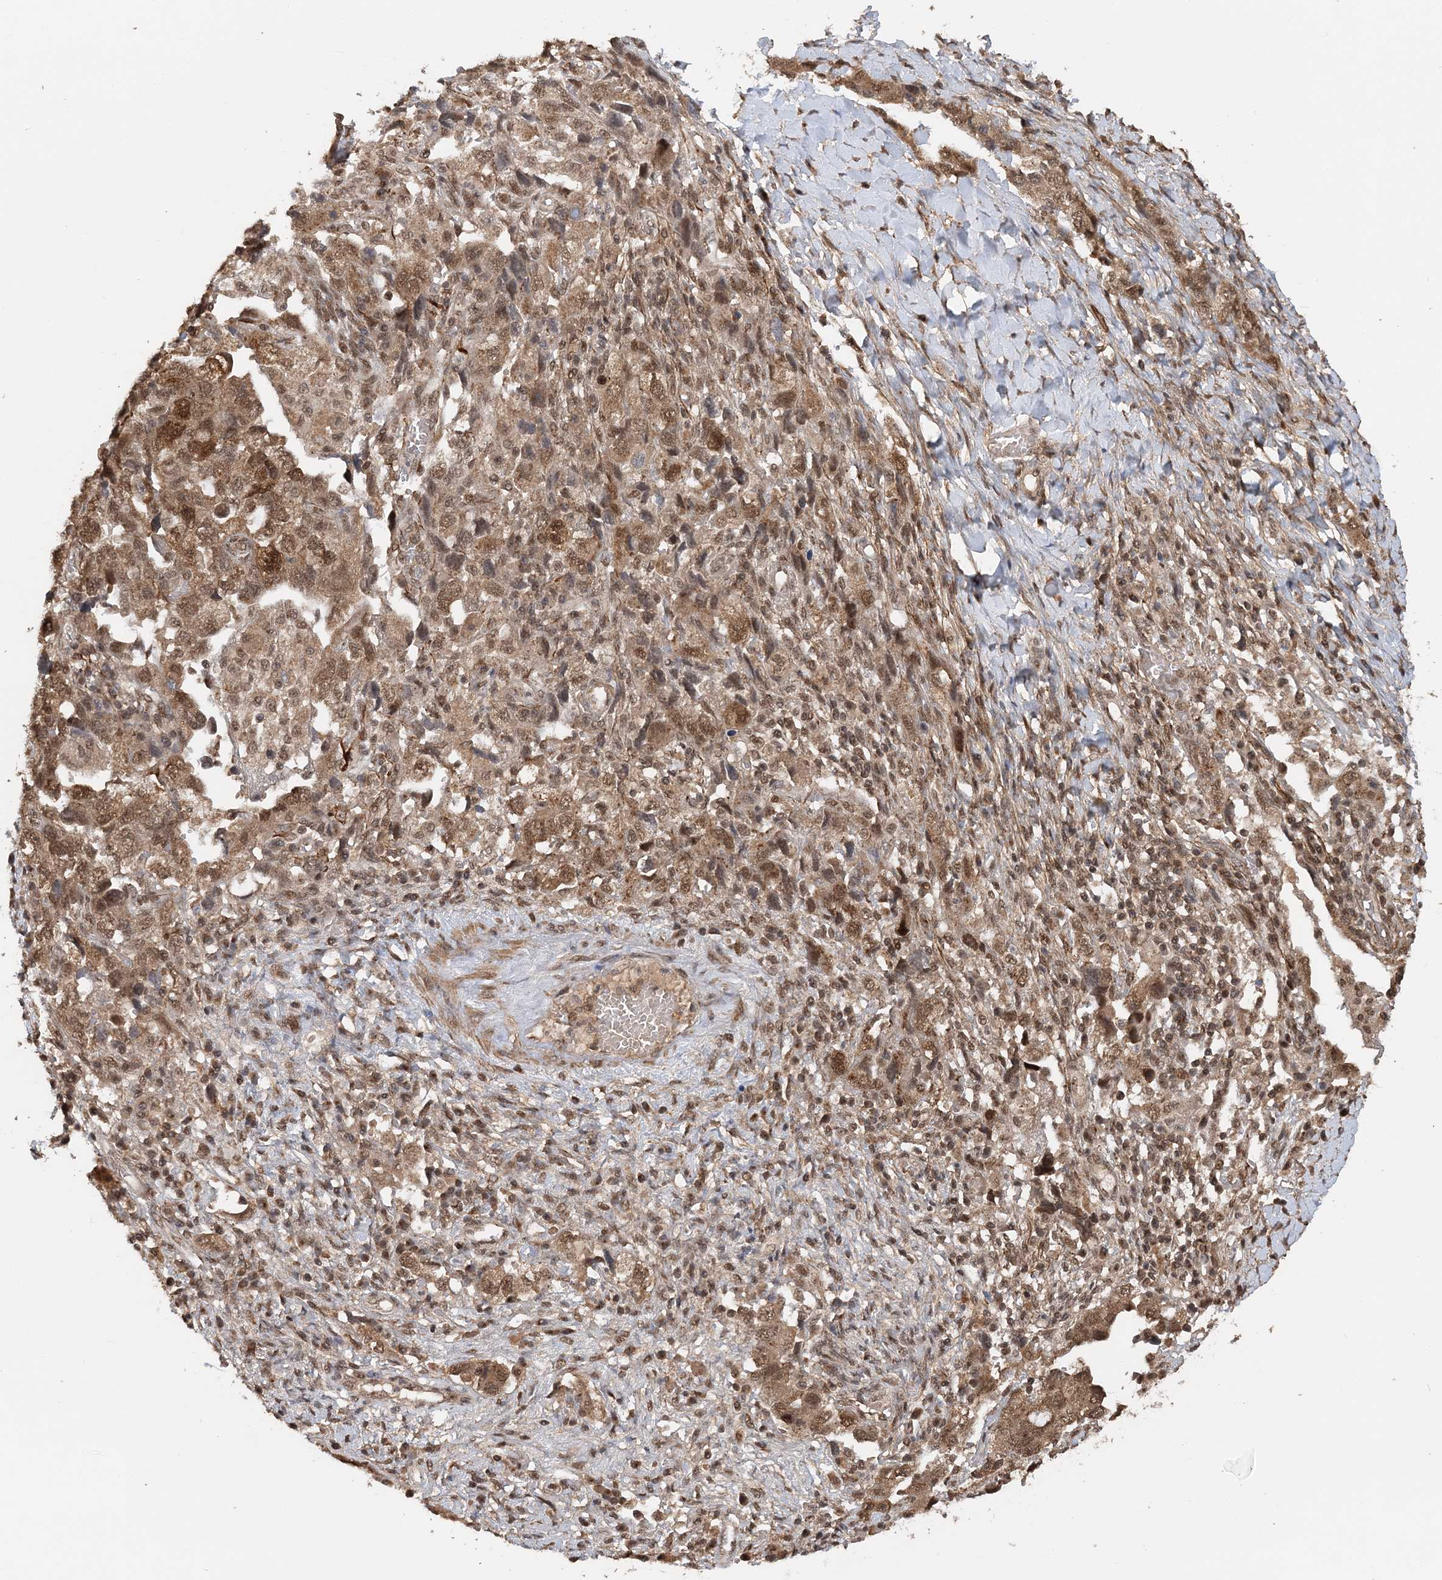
{"staining": {"intensity": "moderate", "quantity": ">75%", "location": "cytoplasmic/membranous,nuclear"}, "tissue": "ovarian cancer", "cell_type": "Tumor cells", "image_type": "cancer", "snomed": [{"axis": "morphology", "description": "Carcinoma, NOS"}, {"axis": "morphology", "description": "Cystadenocarcinoma, serous, NOS"}, {"axis": "topography", "description": "Ovary"}], "caption": "Ovarian cancer (carcinoma) tissue reveals moderate cytoplasmic/membranous and nuclear positivity in about >75% of tumor cells The staining is performed using DAB (3,3'-diaminobenzidine) brown chromogen to label protein expression. The nuclei are counter-stained blue using hematoxylin.", "gene": "TSHZ2", "patient": {"sex": "female", "age": 69}}